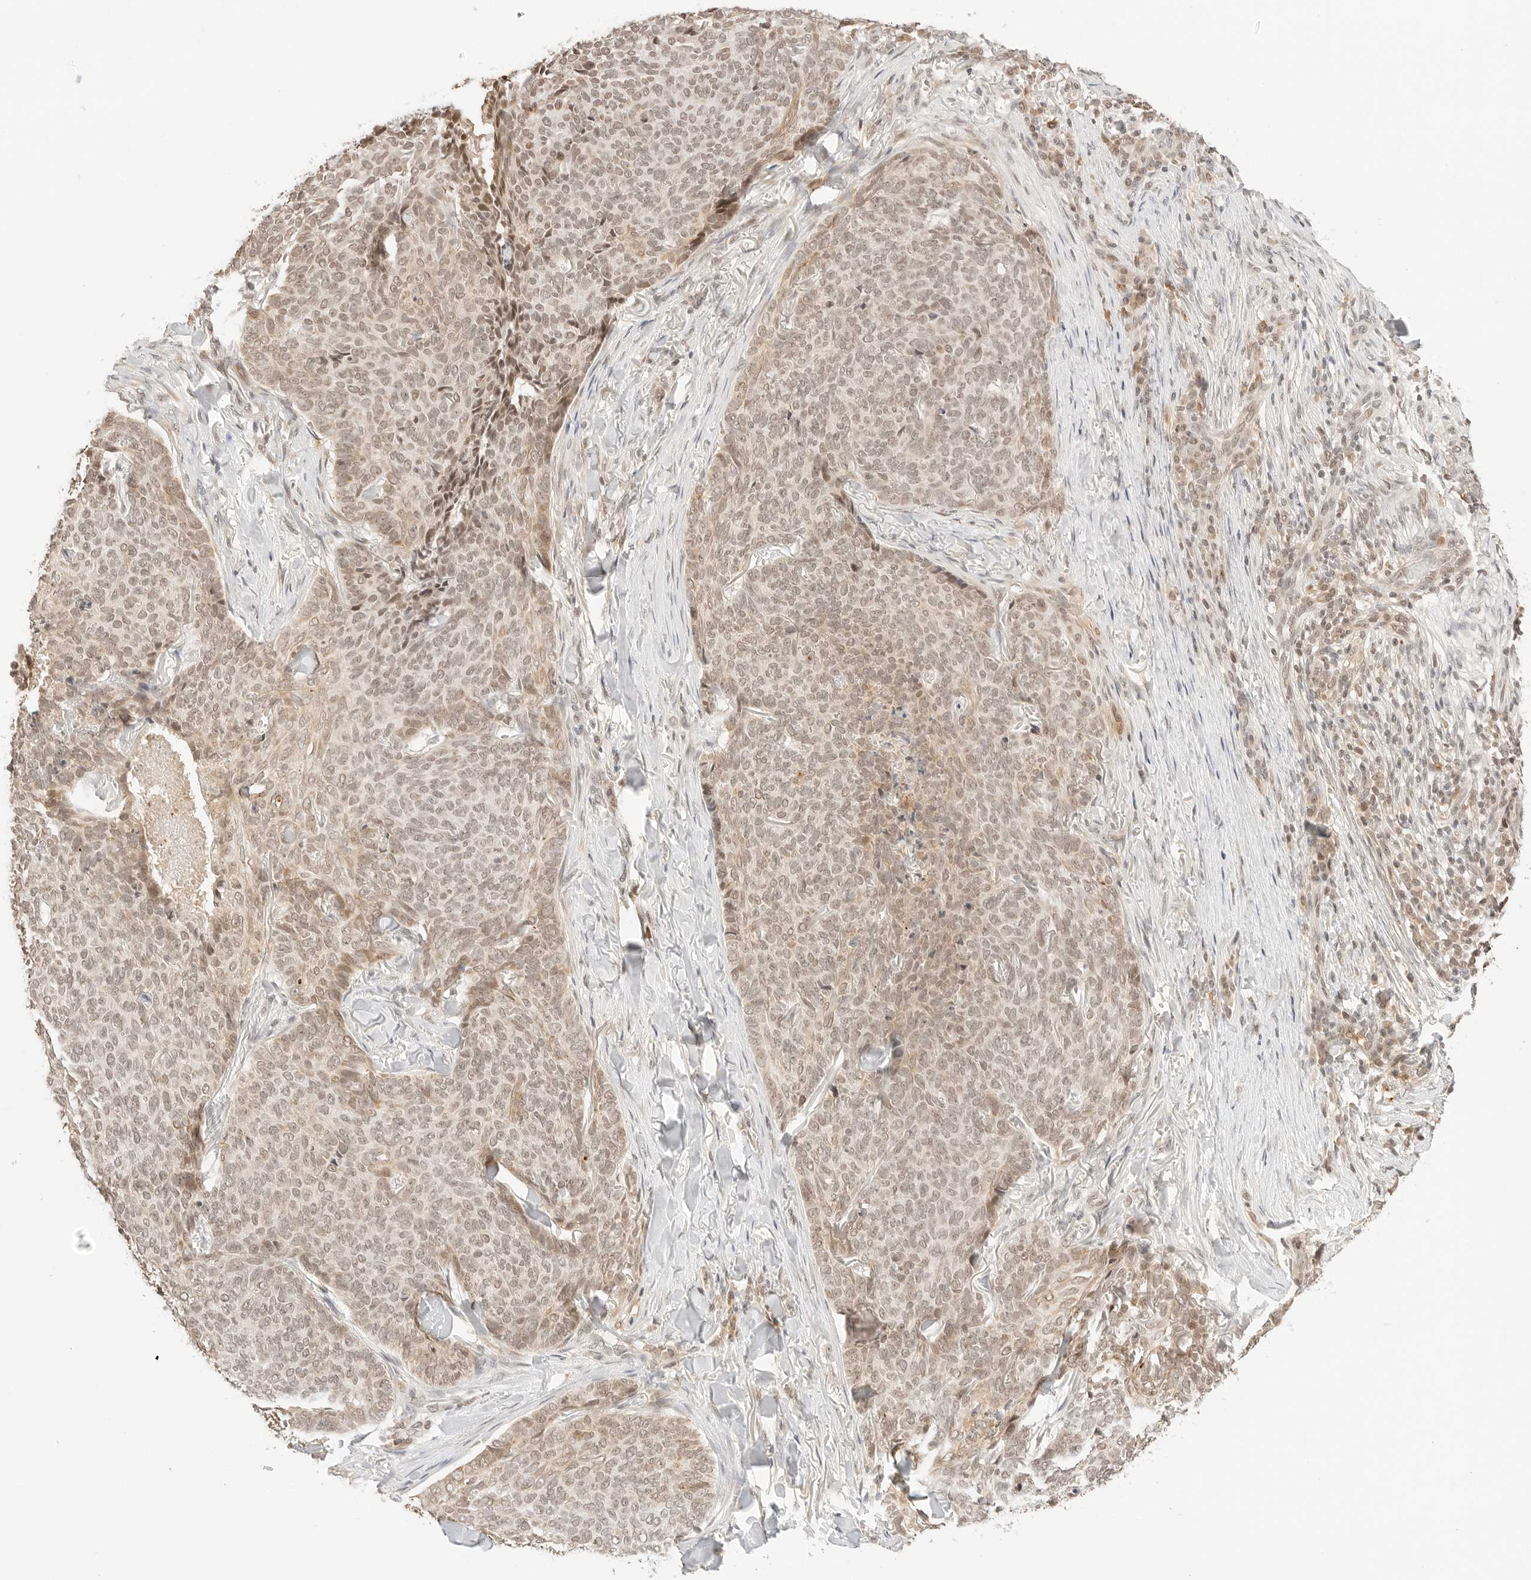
{"staining": {"intensity": "weak", "quantity": ">75%", "location": "cytoplasmic/membranous,nuclear"}, "tissue": "skin cancer", "cell_type": "Tumor cells", "image_type": "cancer", "snomed": [{"axis": "morphology", "description": "Normal tissue, NOS"}, {"axis": "morphology", "description": "Basal cell carcinoma"}, {"axis": "topography", "description": "Skin"}], "caption": "Immunohistochemistry (IHC) of skin basal cell carcinoma demonstrates low levels of weak cytoplasmic/membranous and nuclear staining in about >75% of tumor cells. (DAB (3,3'-diaminobenzidine) = brown stain, brightfield microscopy at high magnification).", "gene": "SEPTIN4", "patient": {"sex": "male", "age": 50}}